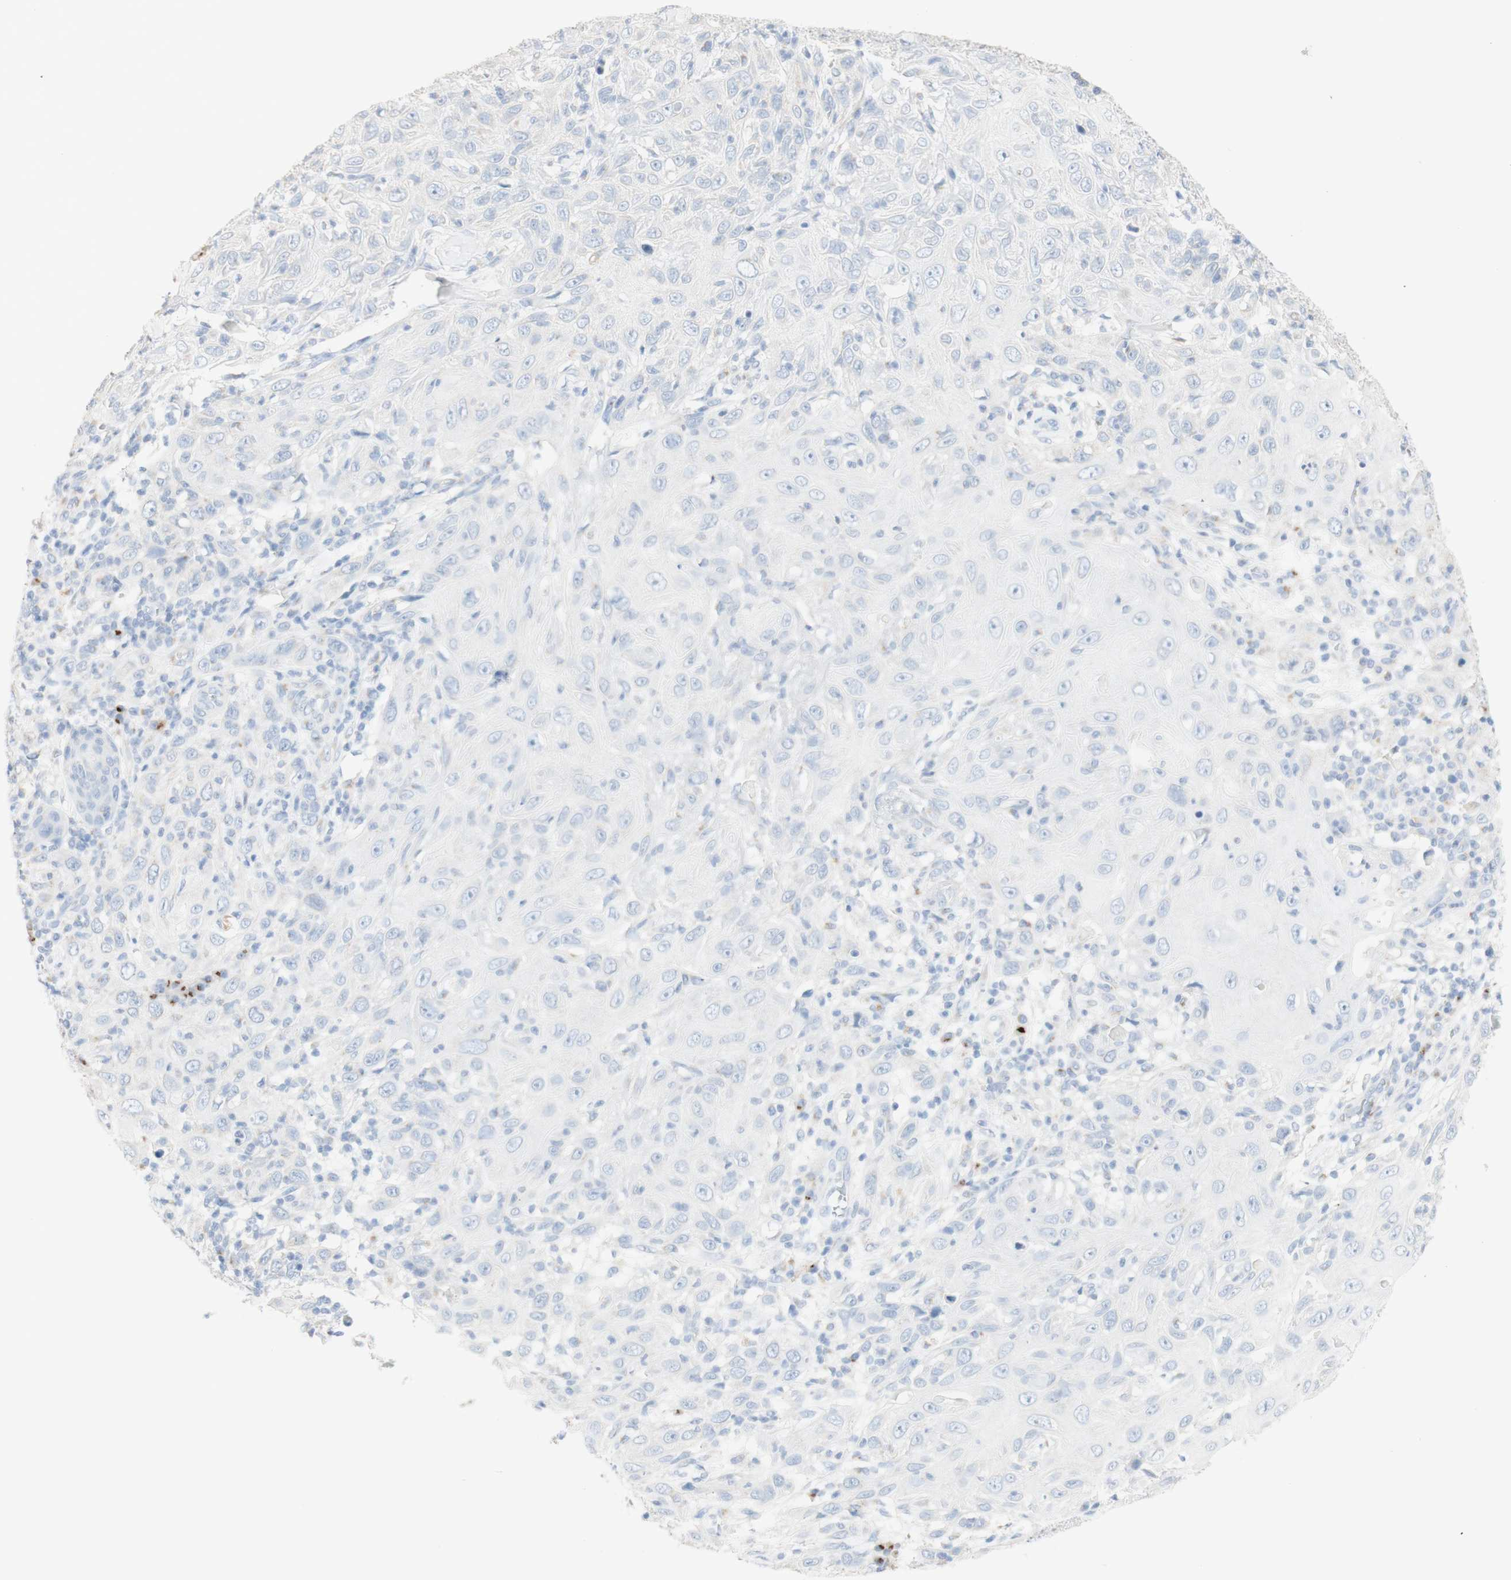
{"staining": {"intensity": "negative", "quantity": "none", "location": "none"}, "tissue": "skin cancer", "cell_type": "Tumor cells", "image_type": "cancer", "snomed": [{"axis": "morphology", "description": "Squamous cell carcinoma, NOS"}, {"axis": "topography", "description": "Skin"}], "caption": "Immunohistochemistry (IHC) of human skin squamous cell carcinoma displays no positivity in tumor cells.", "gene": "MANEA", "patient": {"sex": "female", "age": 88}}